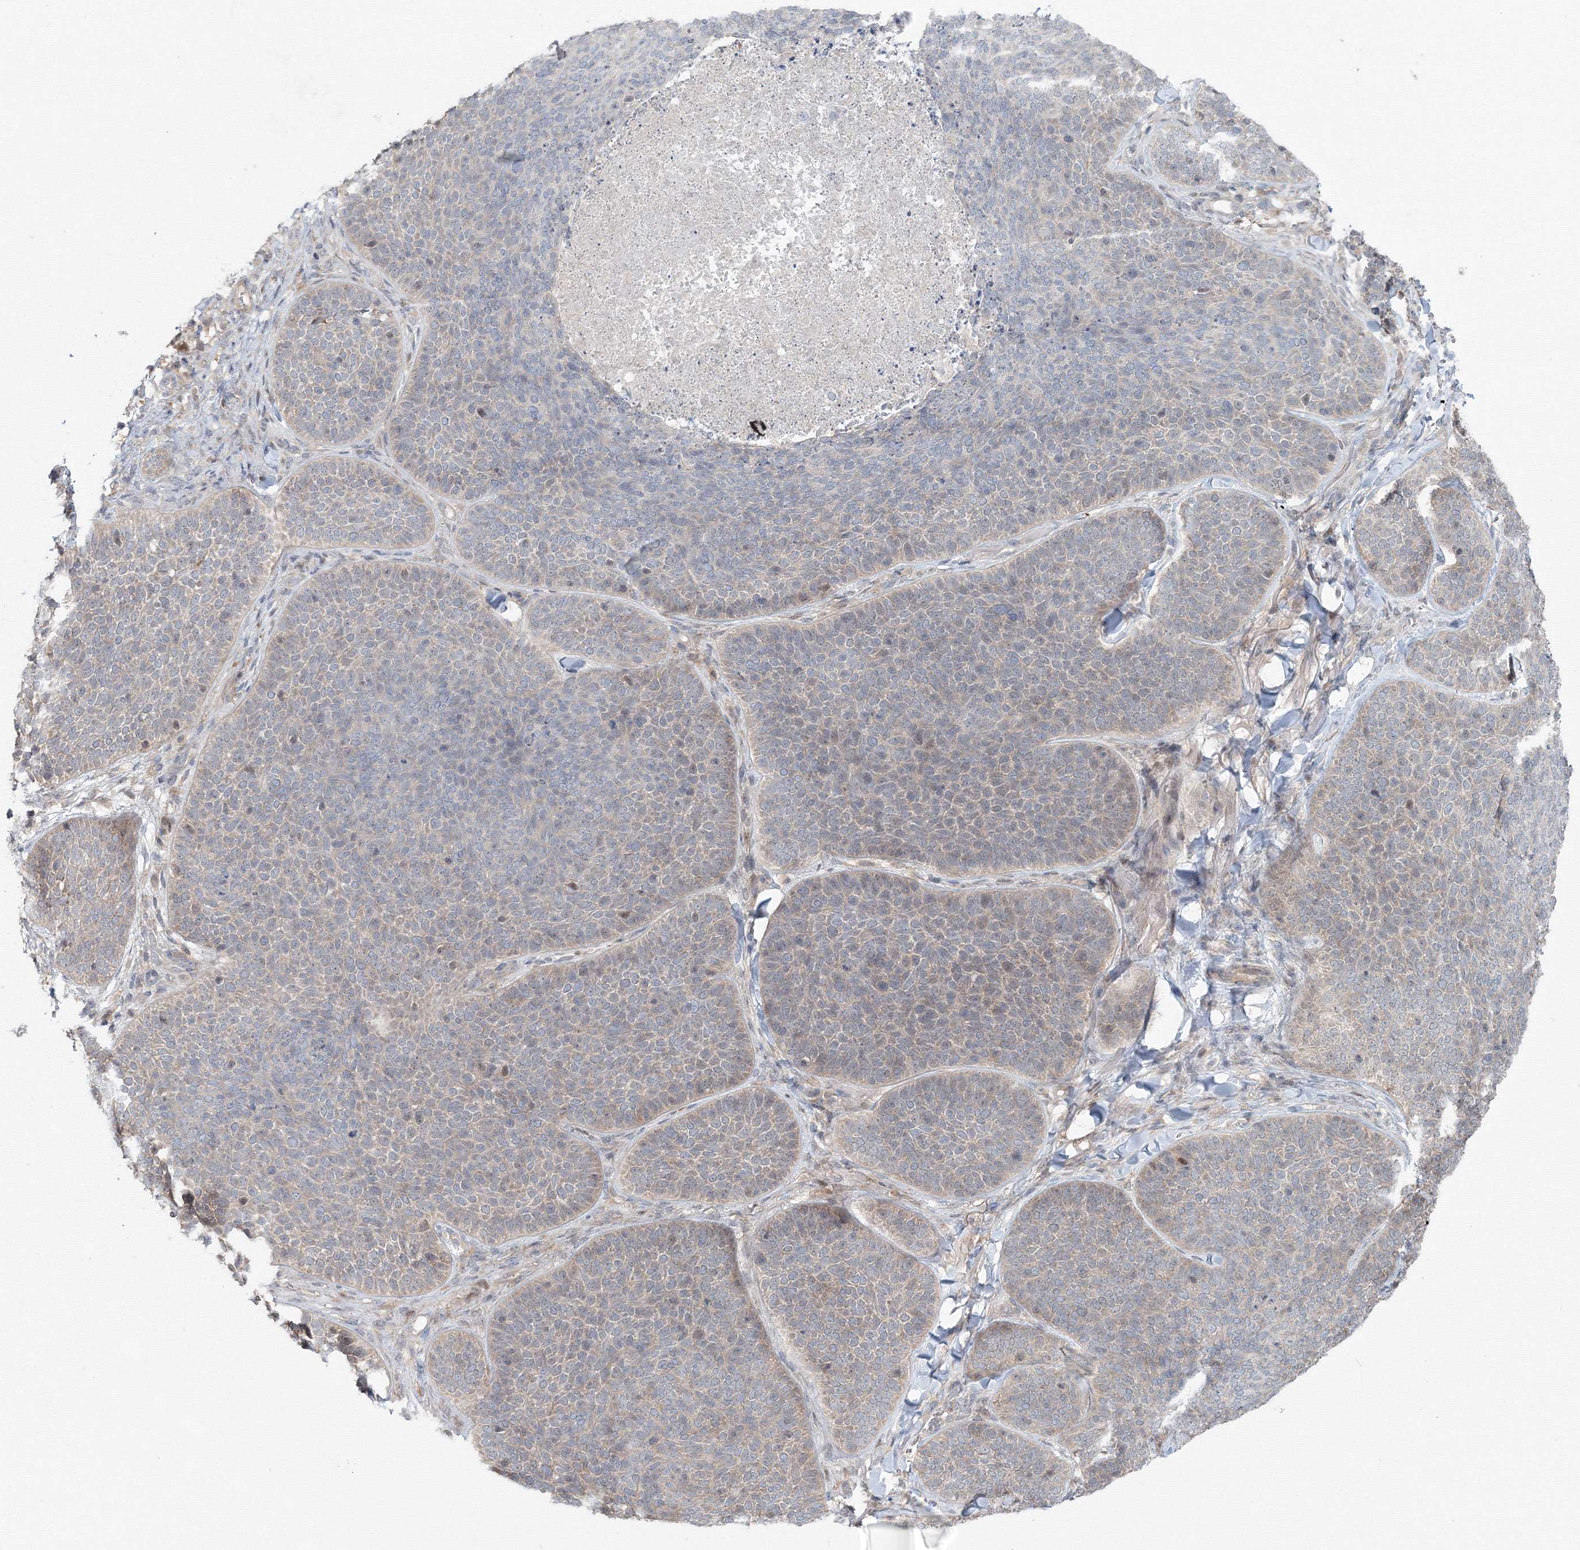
{"staining": {"intensity": "weak", "quantity": "<25%", "location": "cytoplasmic/membranous"}, "tissue": "skin cancer", "cell_type": "Tumor cells", "image_type": "cancer", "snomed": [{"axis": "morphology", "description": "Basal cell carcinoma"}, {"axis": "topography", "description": "Skin"}], "caption": "The micrograph shows no significant expression in tumor cells of basal cell carcinoma (skin).", "gene": "MKRN2", "patient": {"sex": "male", "age": 85}}